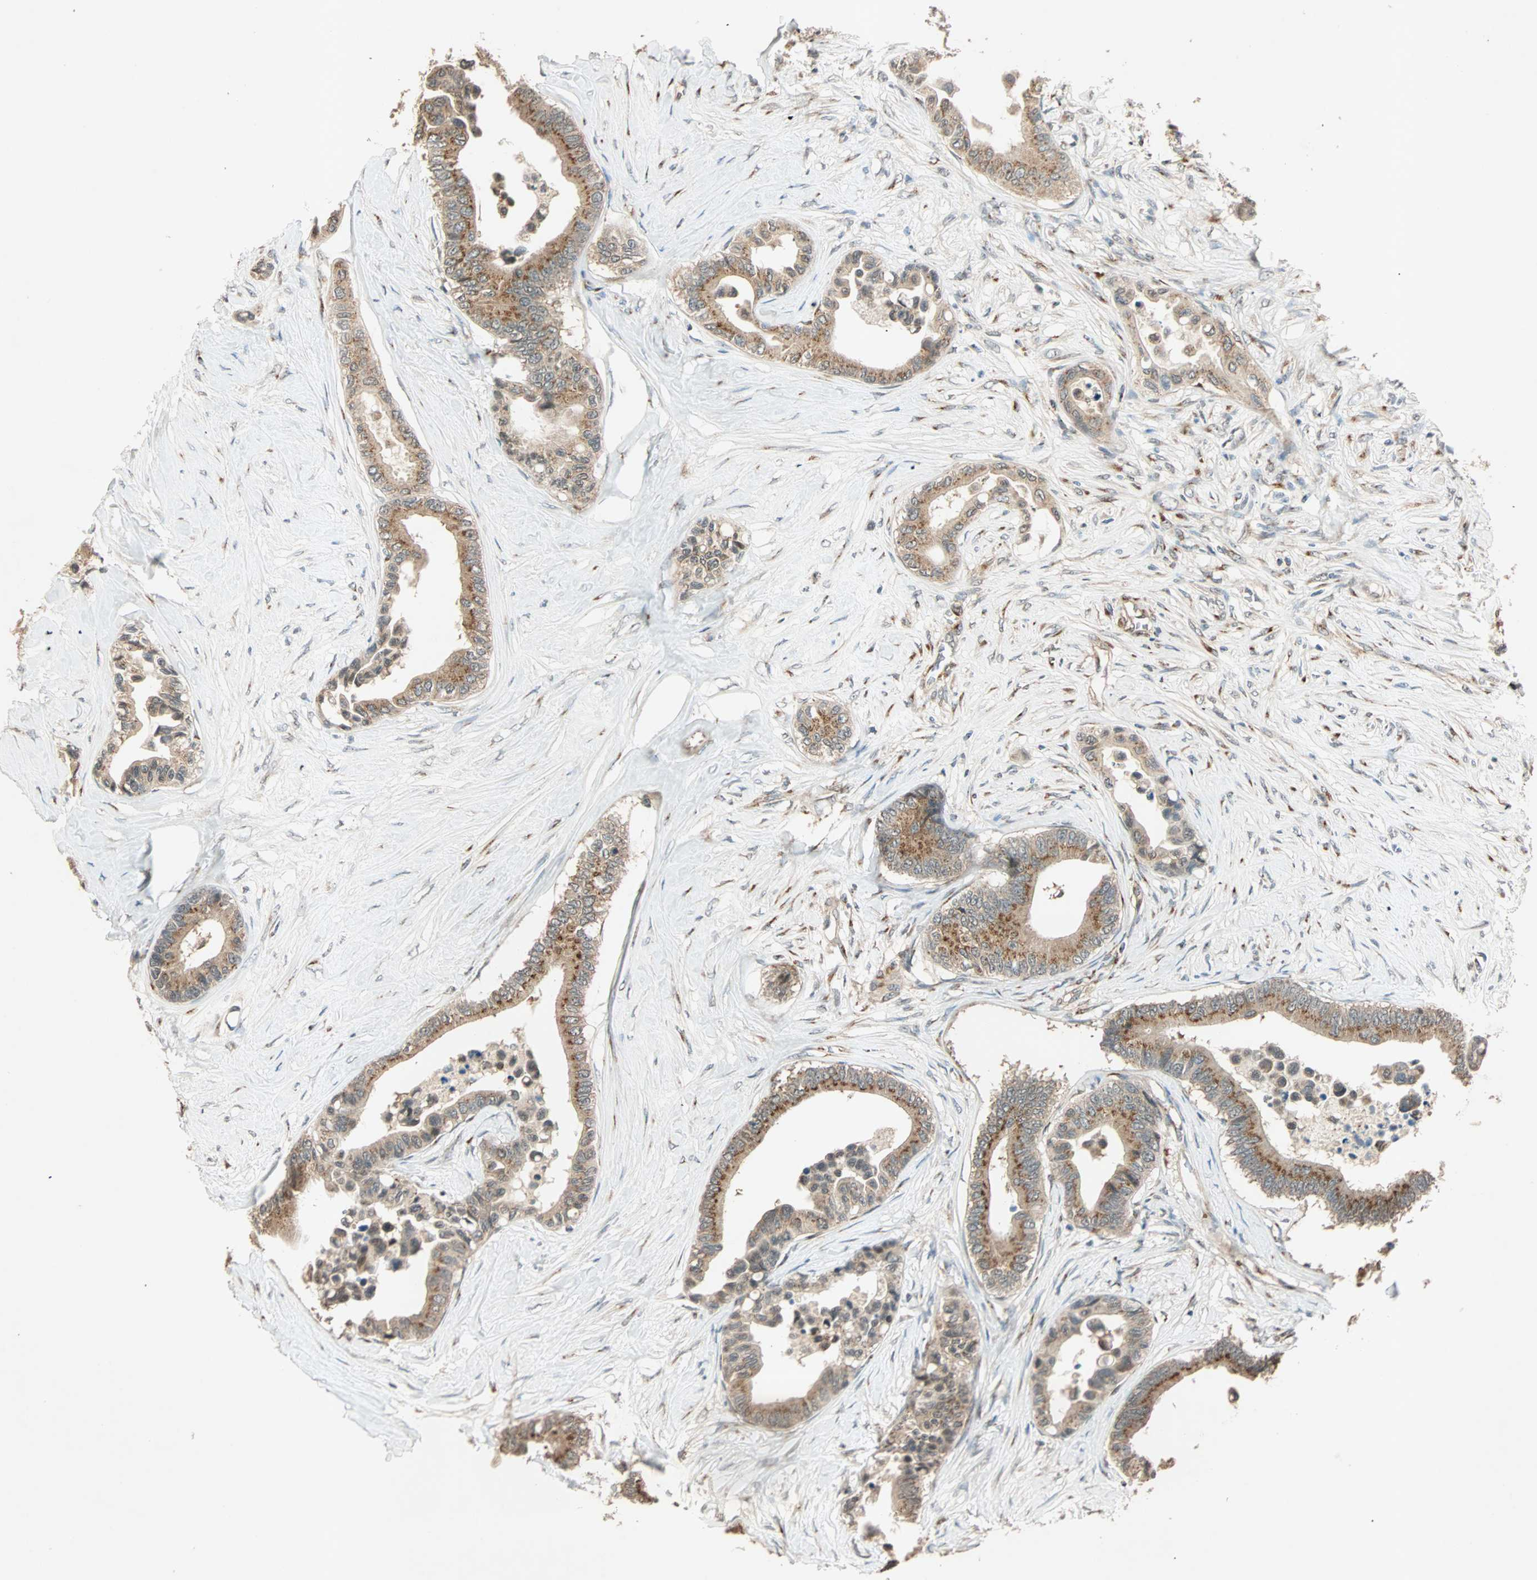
{"staining": {"intensity": "weak", "quantity": ">75%", "location": "cytoplasmic/membranous"}, "tissue": "colorectal cancer", "cell_type": "Tumor cells", "image_type": "cancer", "snomed": [{"axis": "morphology", "description": "Normal tissue, NOS"}, {"axis": "morphology", "description": "Adenocarcinoma, NOS"}, {"axis": "topography", "description": "Colon"}], "caption": "A brown stain labels weak cytoplasmic/membranous staining of a protein in human colorectal adenocarcinoma tumor cells.", "gene": "PRDM2", "patient": {"sex": "male", "age": 82}}